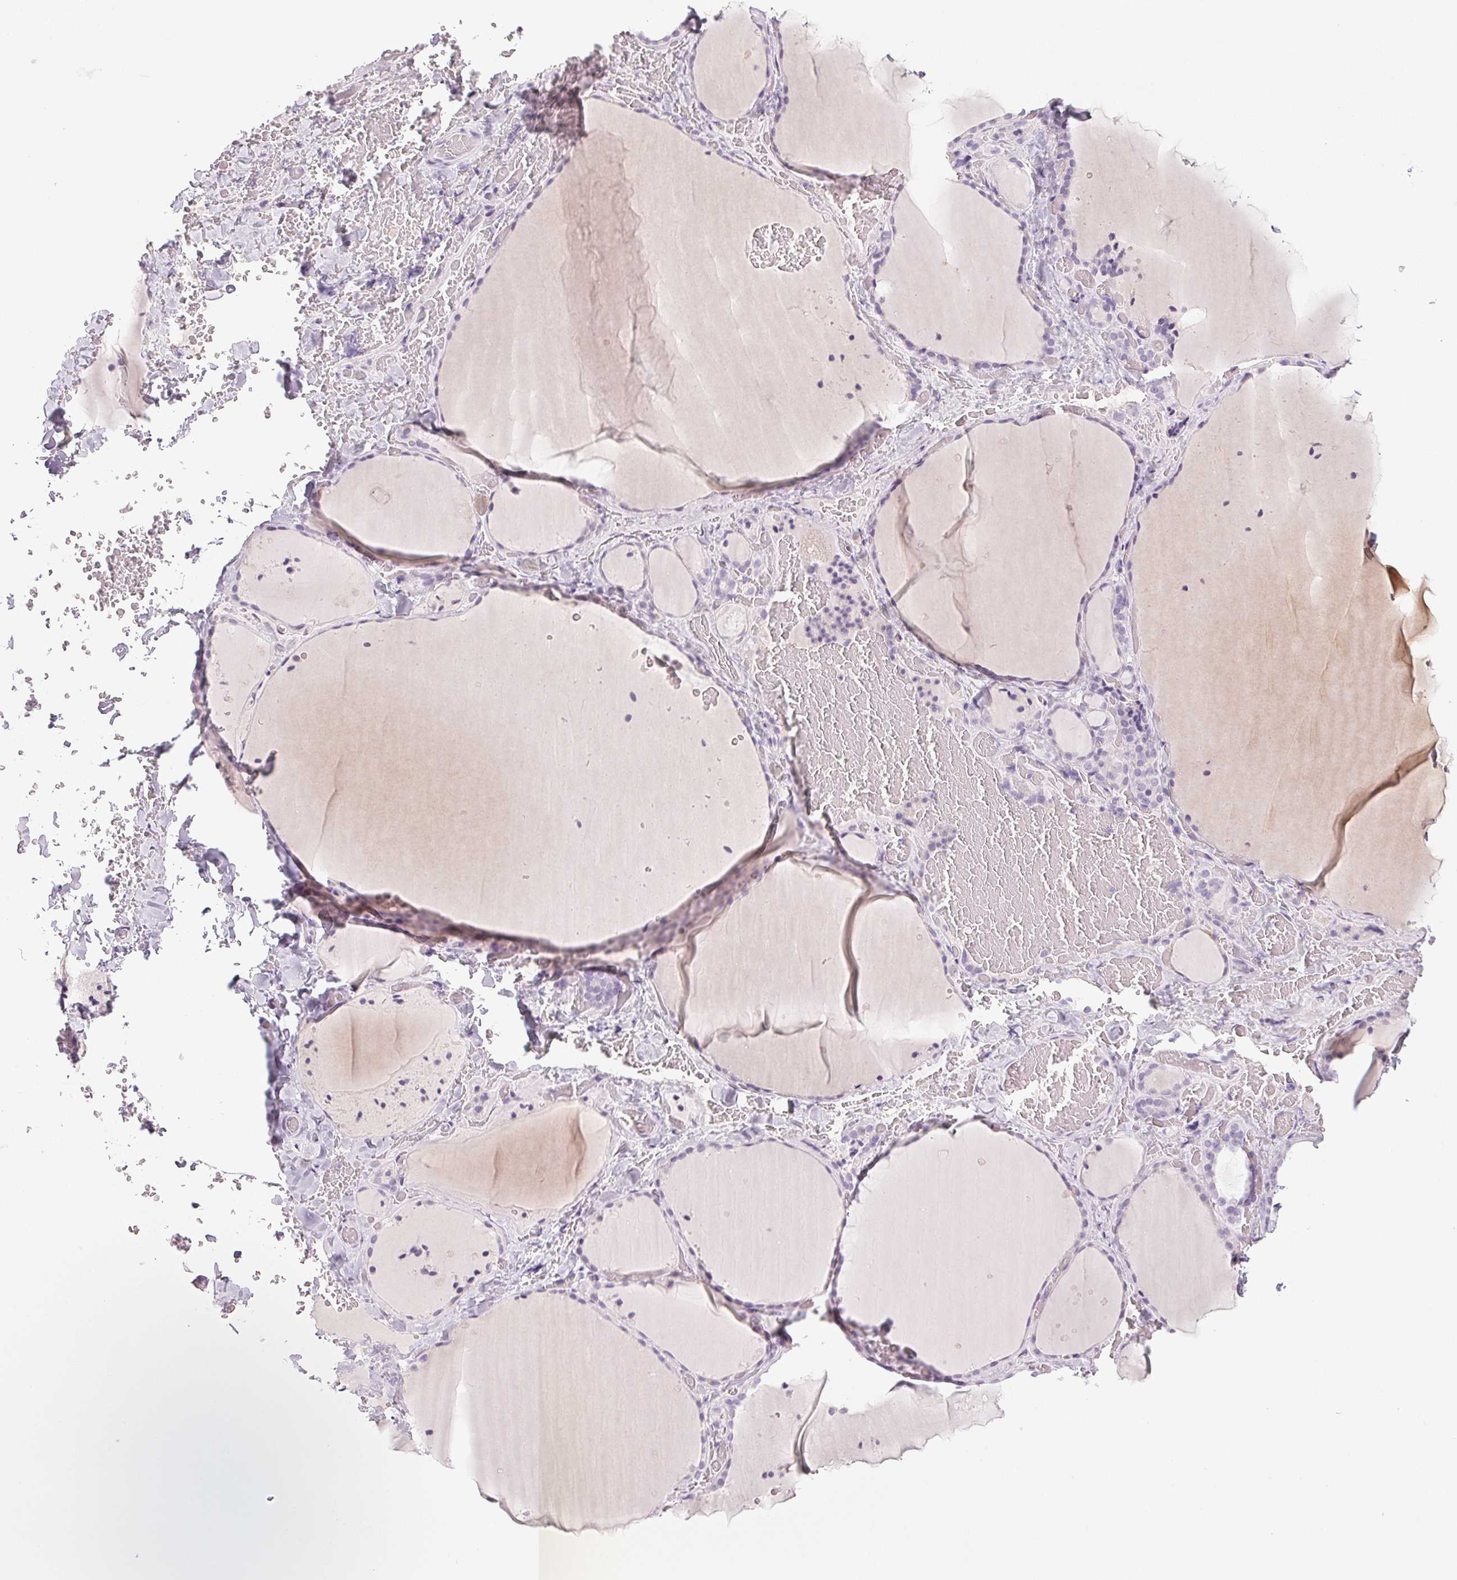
{"staining": {"intensity": "negative", "quantity": "none", "location": "none"}, "tissue": "thyroid gland", "cell_type": "Glandular cells", "image_type": "normal", "snomed": [{"axis": "morphology", "description": "Normal tissue, NOS"}, {"axis": "topography", "description": "Thyroid gland"}], "caption": "Photomicrograph shows no protein positivity in glandular cells of unremarkable thyroid gland. The staining was performed using DAB to visualize the protein expression in brown, while the nuclei were stained in blue with hematoxylin (Magnification: 20x).", "gene": "COL7A1", "patient": {"sex": "female", "age": 36}}